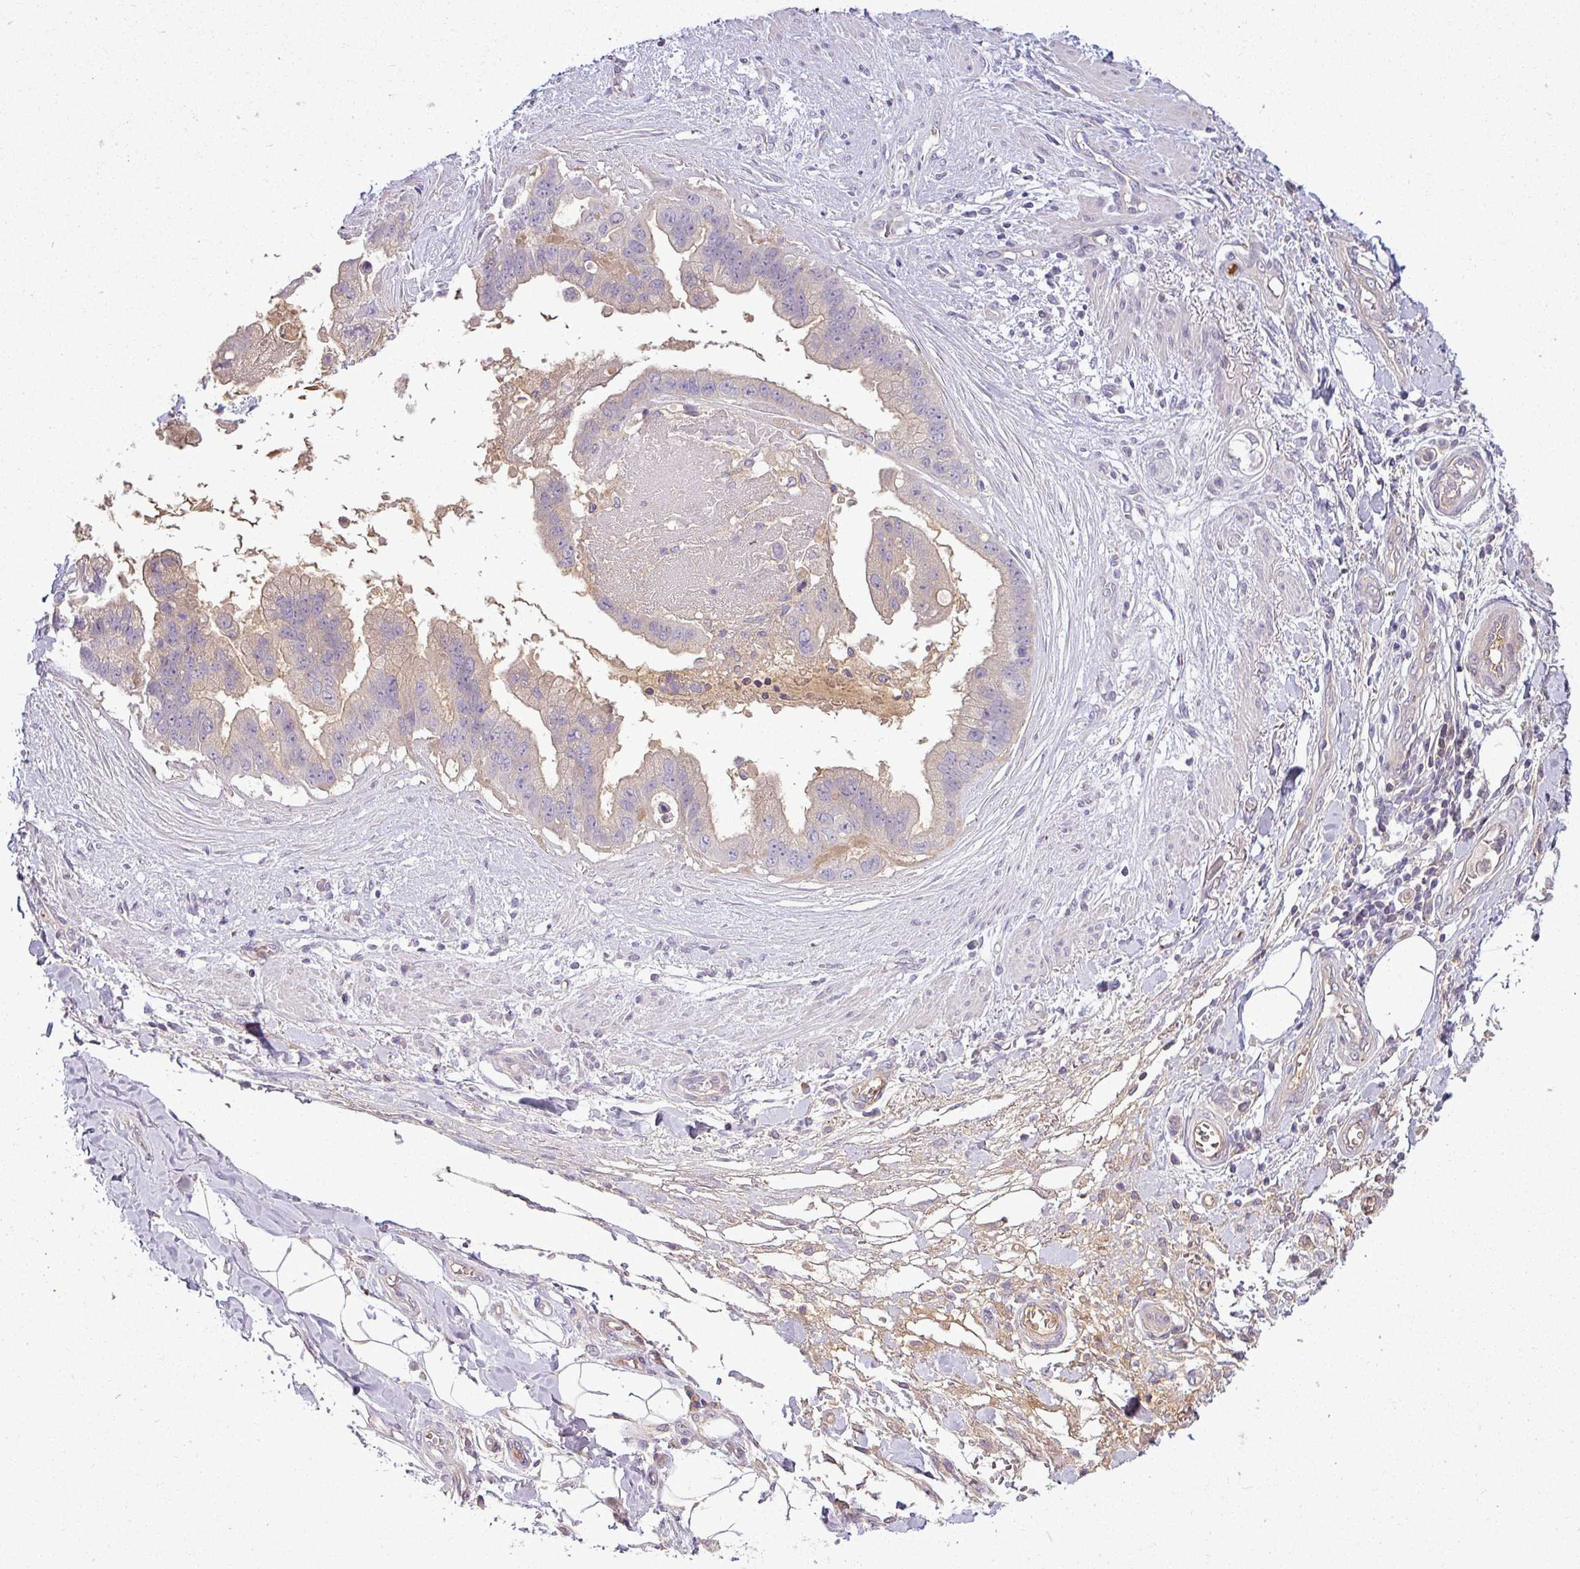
{"staining": {"intensity": "weak", "quantity": "<25%", "location": "cytoplasmic/membranous"}, "tissue": "stomach cancer", "cell_type": "Tumor cells", "image_type": "cancer", "snomed": [{"axis": "morphology", "description": "Adenocarcinoma, NOS"}, {"axis": "topography", "description": "Stomach"}], "caption": "Histopathology image shows no protein expression in tumor cells of adenocarcinoma (stomach) tissue.", "gene": "APOM", "patient": {"sex": "male", "age": 62}}